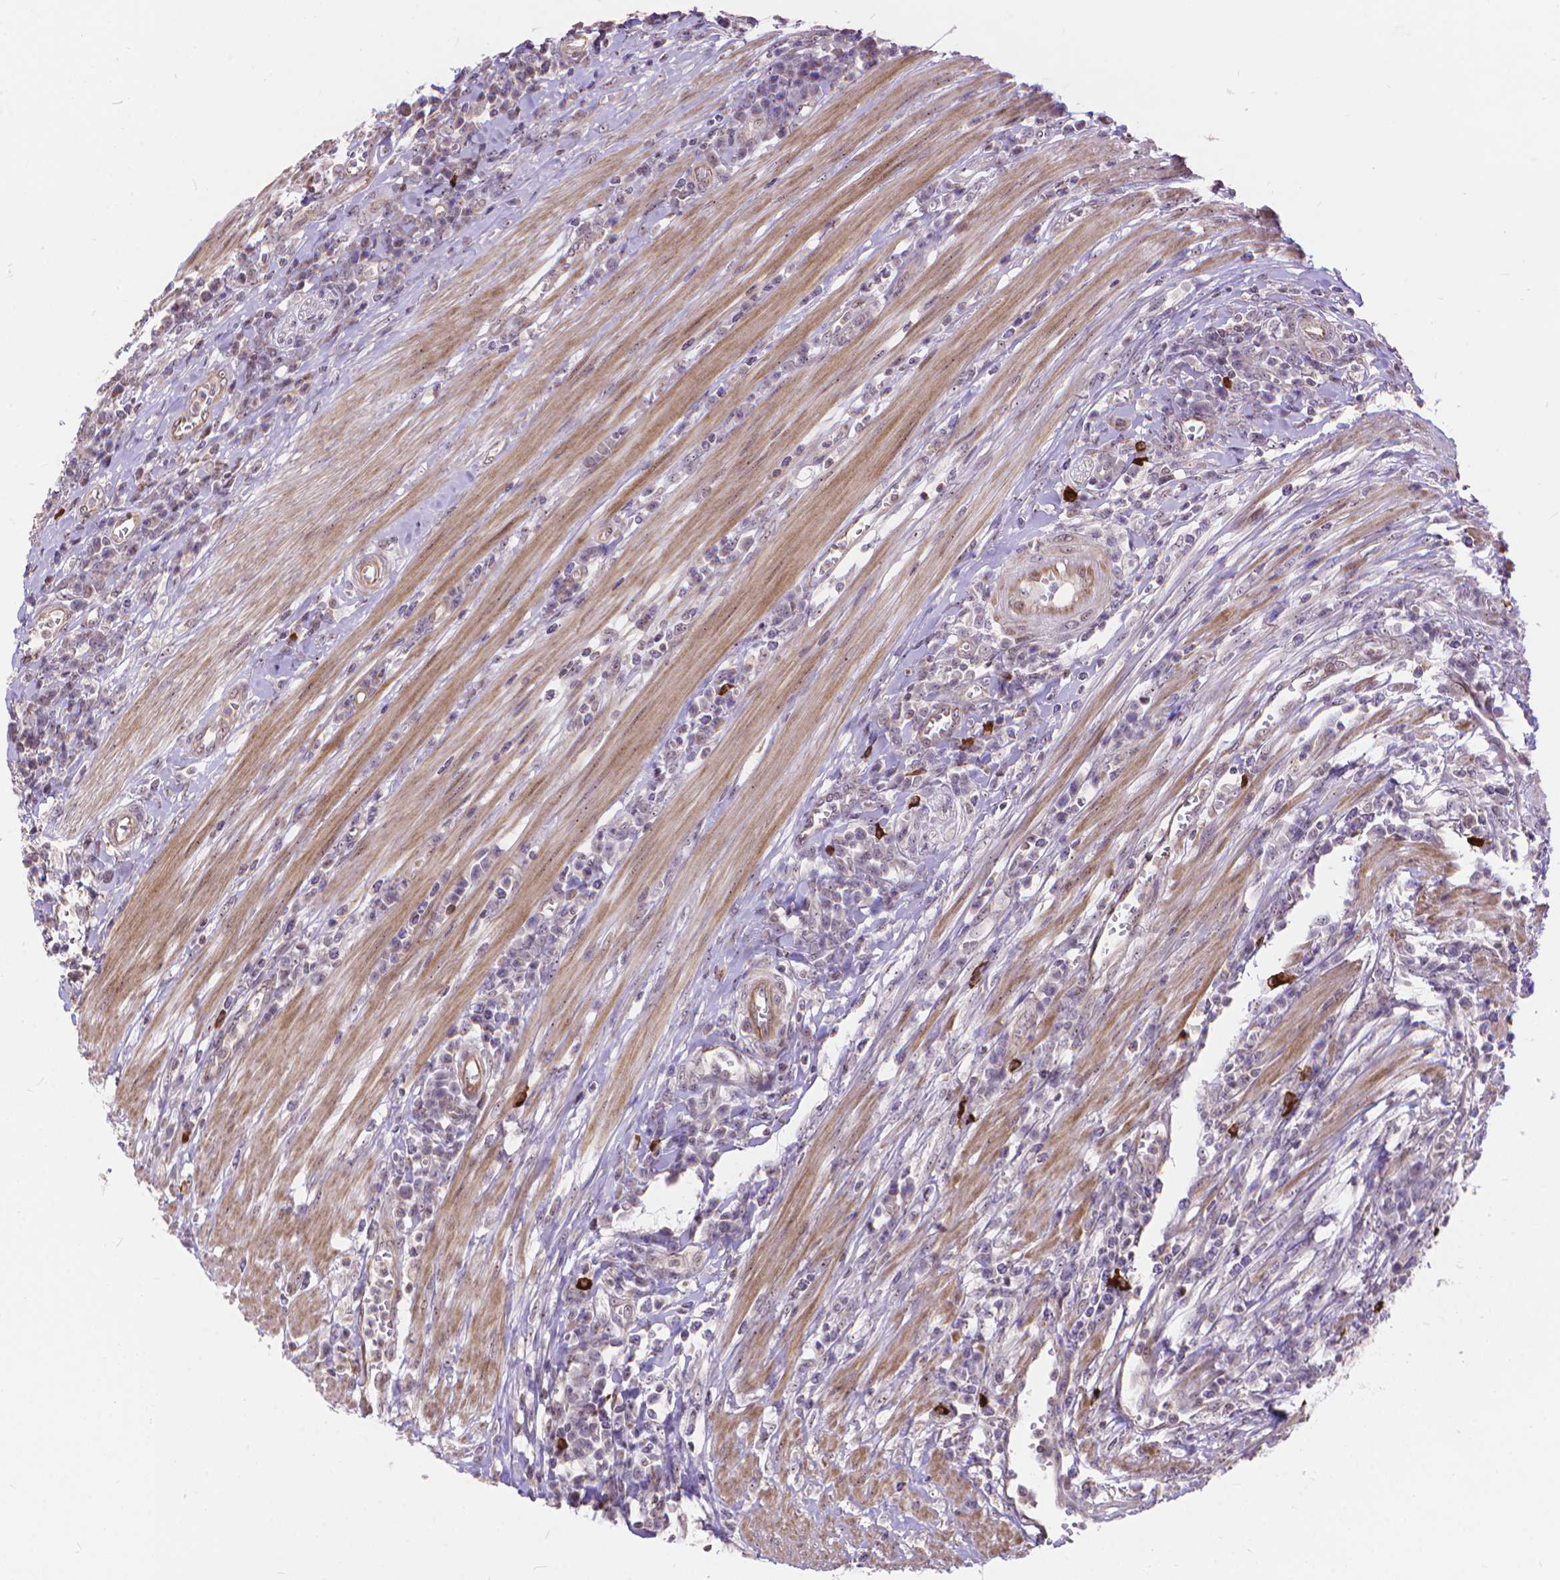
{"staining": {"intensity": "negative", "quantity": "none", "location": "none"}, "tissue": "colorectal cancer", "cell_type": "Tumor cells", "image_type": "cancer", "snomed": [{"axis": "morphology", "description": "Adenocarcinoma, NOS"}, {"axis": "topography", "description": "Colon"}], "caption": "A photomicrograph of colorectal cancer (adenocarcinoma) stained for a protein displays no brown staining in tumor cells.", "gene": "TMEM135", "patient": {"sex": "male", "age": 65}}